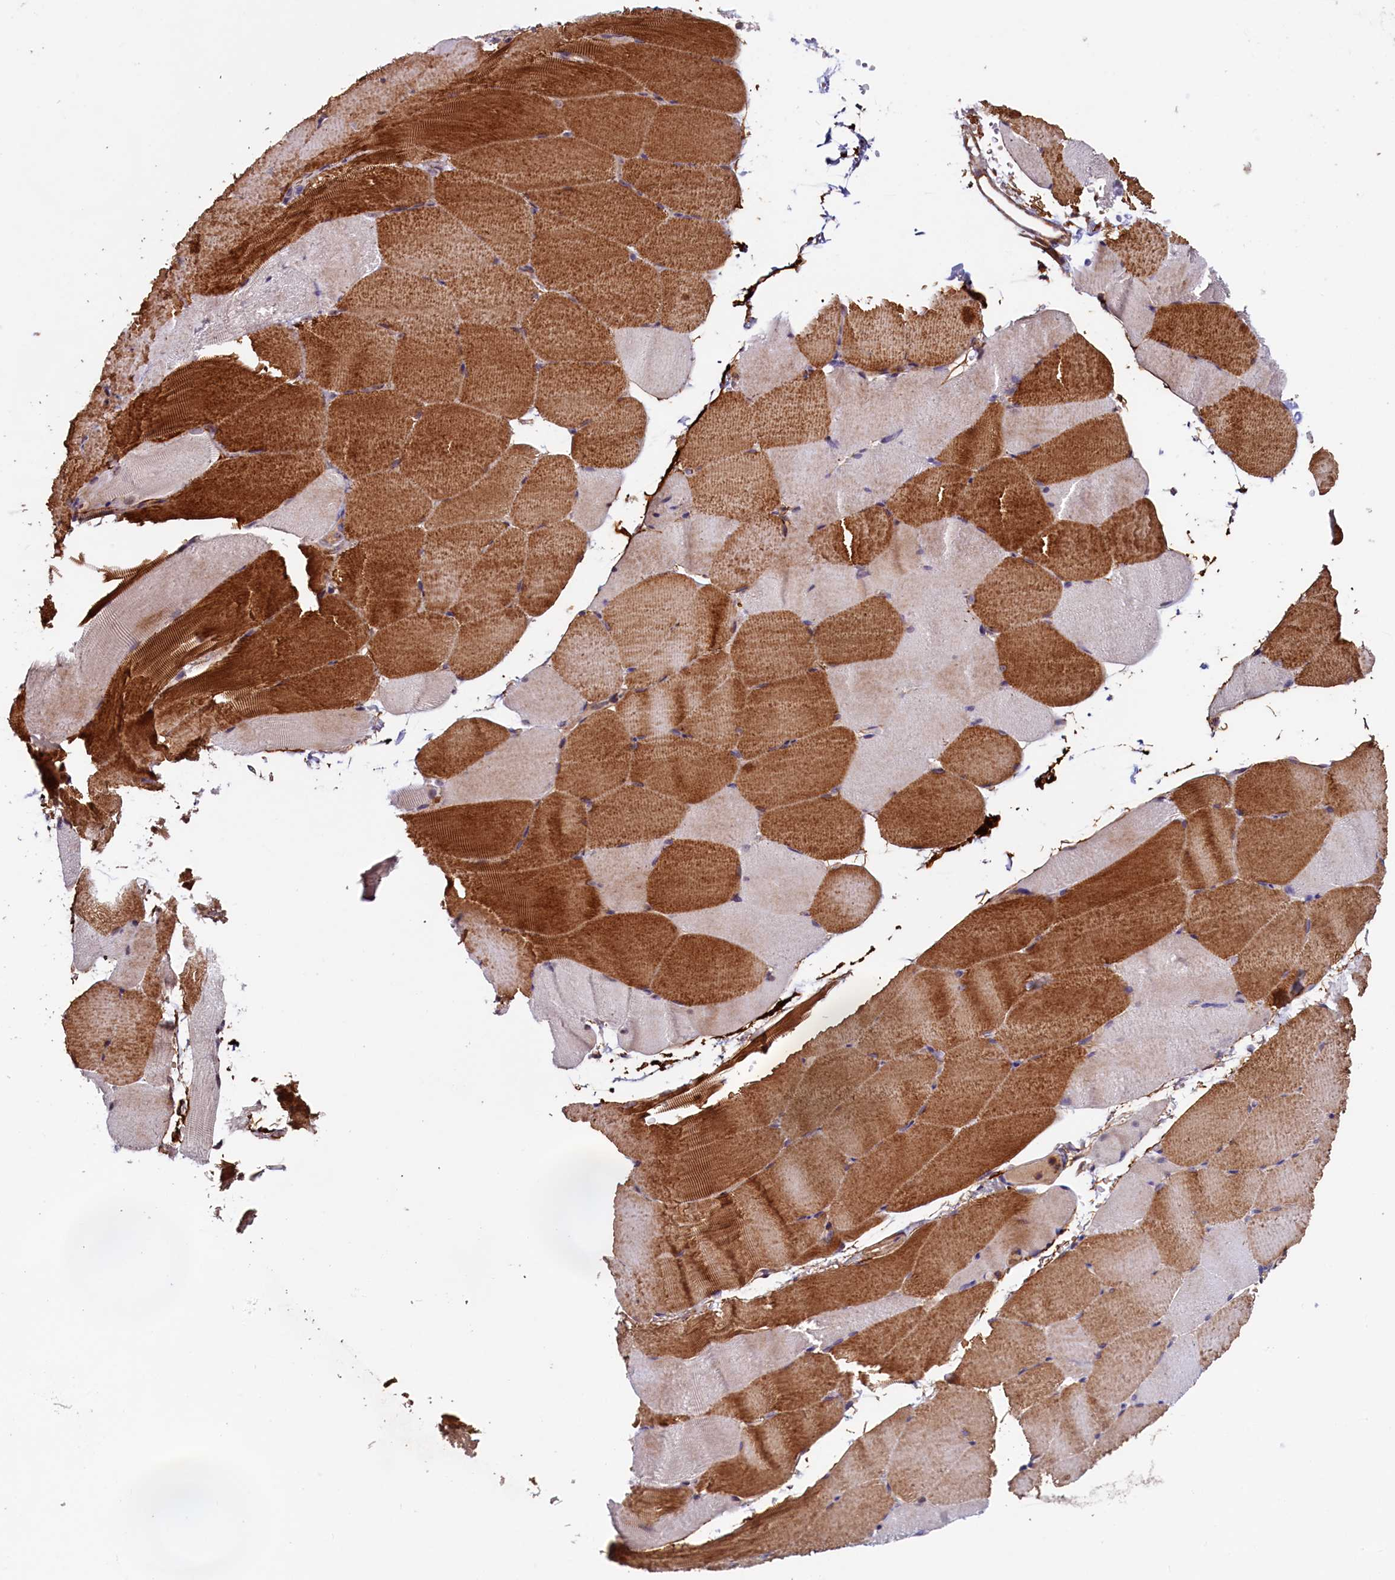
{"staining": {"intensity": "strong", "quantity": "25%-75%", "location": "cytoplasmic/membranous"}, "tissue": "skeletal muscle", "cell_type": "Myocytes", "image_type": "normal", "snomed": [{"axis": "morphology", "description": "Normal tissue, NOS"}, {"axis": "topography", "description": "Skeletal muscle"}, {"axis": "topography", "description": "Parathyroid gland"}], "caption": "Skeletal muscle stained with a brown dye demonstrates strong cytoplasmic/membranous positive expression in approximately 25%-75% of myocytes.", "gene": "DUOXA1", "patient": {"sex": "female", "age": 37}}